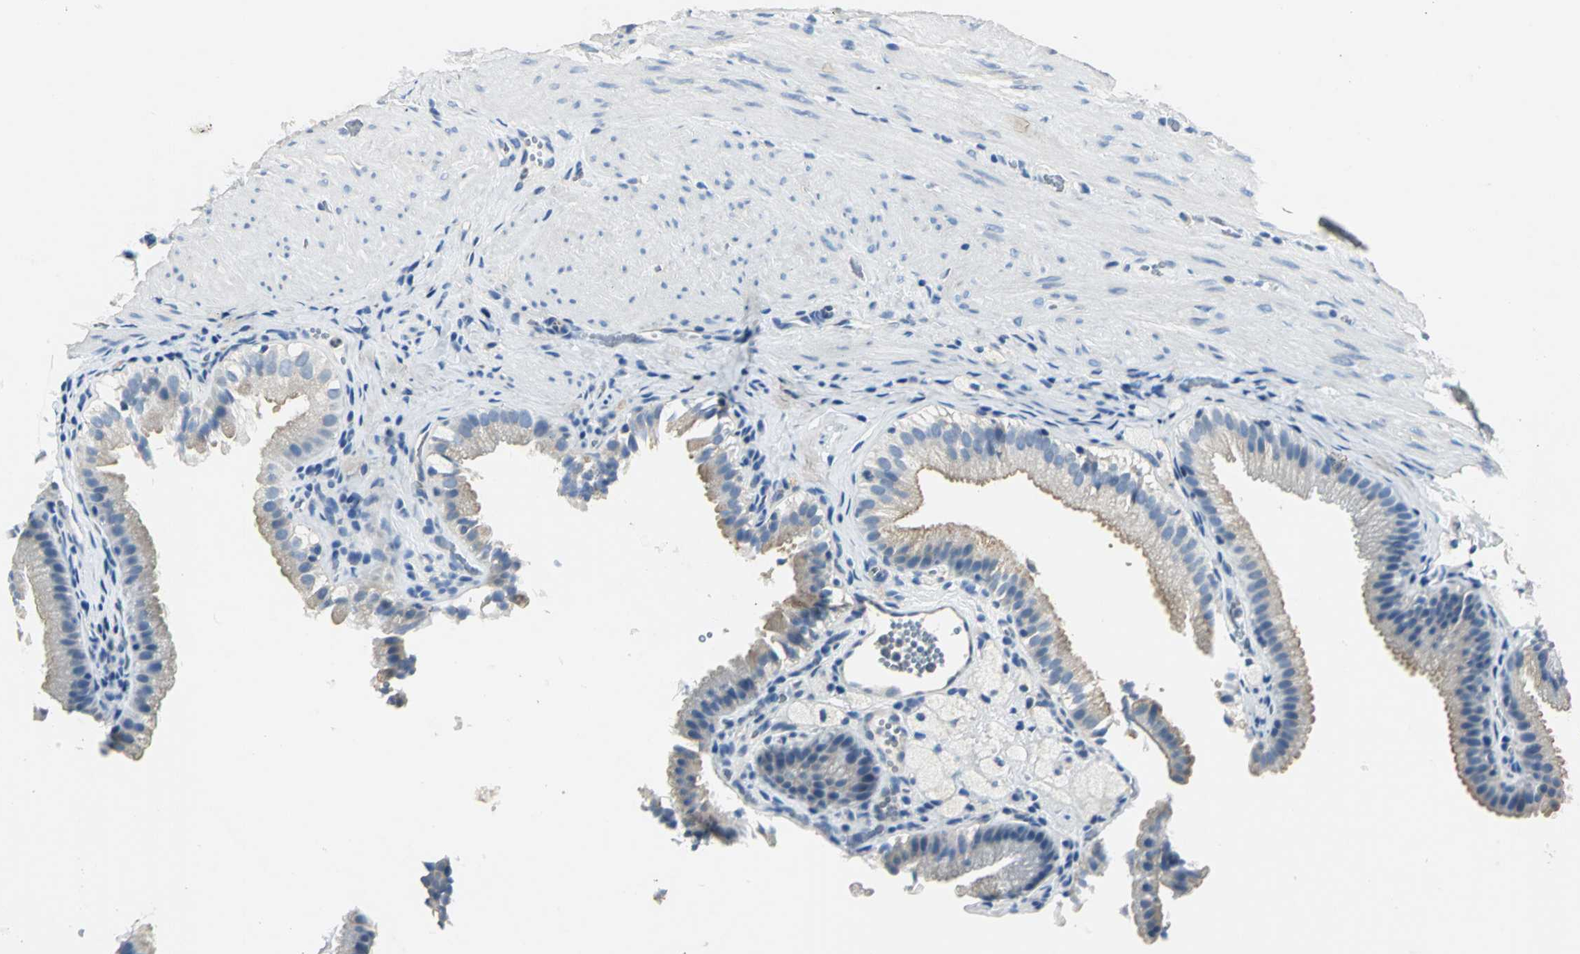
{"staining": {"intensity": "weak", "quantity": "25%-75%", "location": "cytoplasmic/membranous"}, "tissue": "gallbladder", "cell_type": "Glandular cells", "image_type": "normal", "snomed": [{"axis": "morphology", "description": "Normal tissue, NOS"}, {"axis": "topography", "description": "Gallbladder"}], "caption": "Glandular cells demonstrate low levels of weak cytoplasmic/membranous positivity in about 25%-75% of cells in unremarkable human gallbladder. (DAB (3,3'-diaminobenzidine) IHC, brown staining for protein, blue staining for nuclei).", "gene": "RIPOR1", "patient": {"sex": "female", "age": 24}}